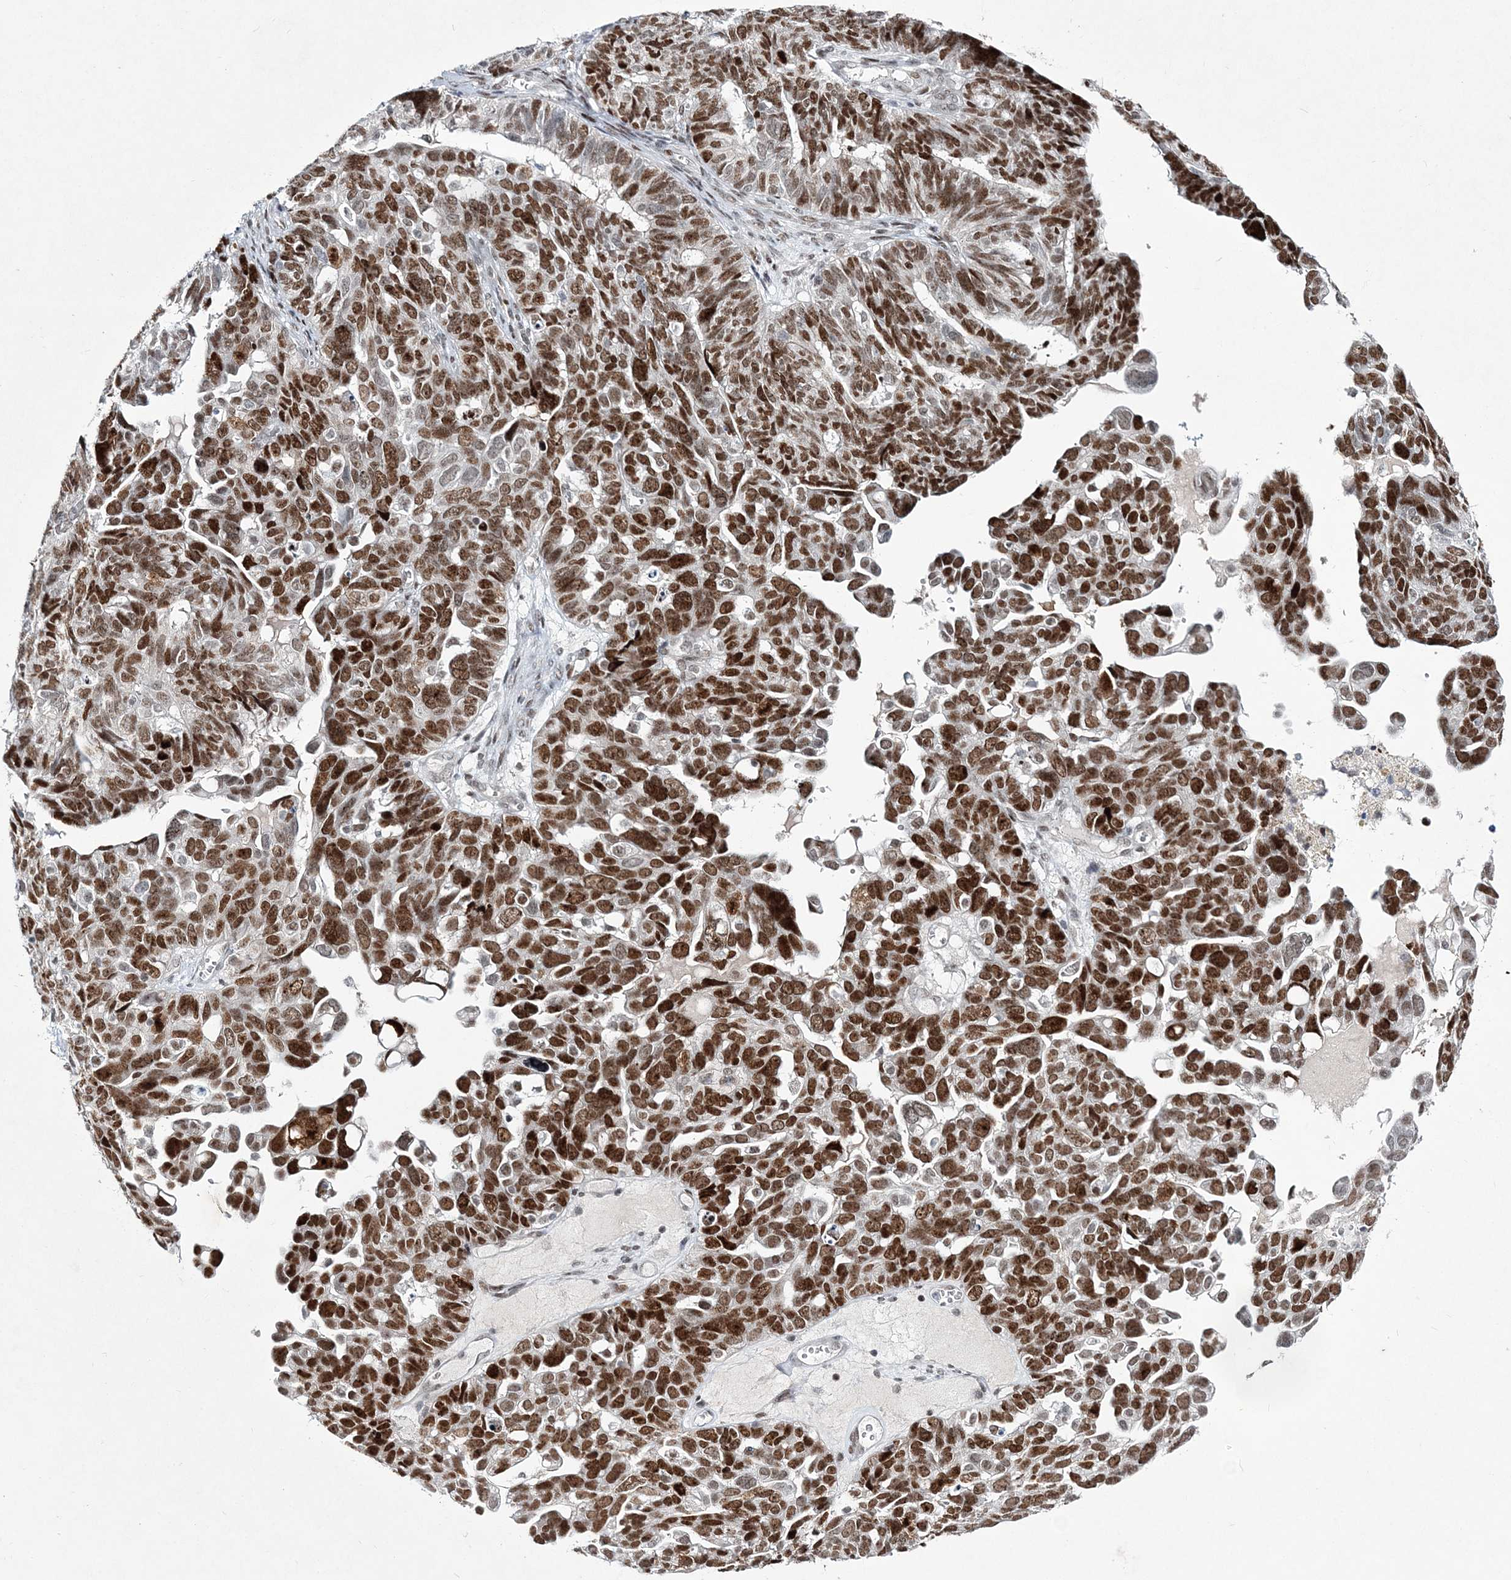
{"staining": {"intensity": "moderate", "quantity": ">75%", "location": "nuclear"}, "tissue": "ovarian cancer", "cell_type": "Tumor cells", "image_type": "cancer", "snomed": [{"axis": "morphology", "description": "Cystadenocarcinoma, serous, NOS"}, {"axis": "topography", "description": "Ovary"}], "caption": "An IHC histopathology image of tumor tissue is shown. Protein staining in brown labels moderate nuclear positivity in ovarian cancer (serous cystadenocarcinoma) within tumor cells. The protein is stained brown, and the nuclei are stained in blue (DAB IHC with brightfield microscopy, high magnification).", "gene": "LRRFIP2", "patient": {"sex": "female", "age": 79}}